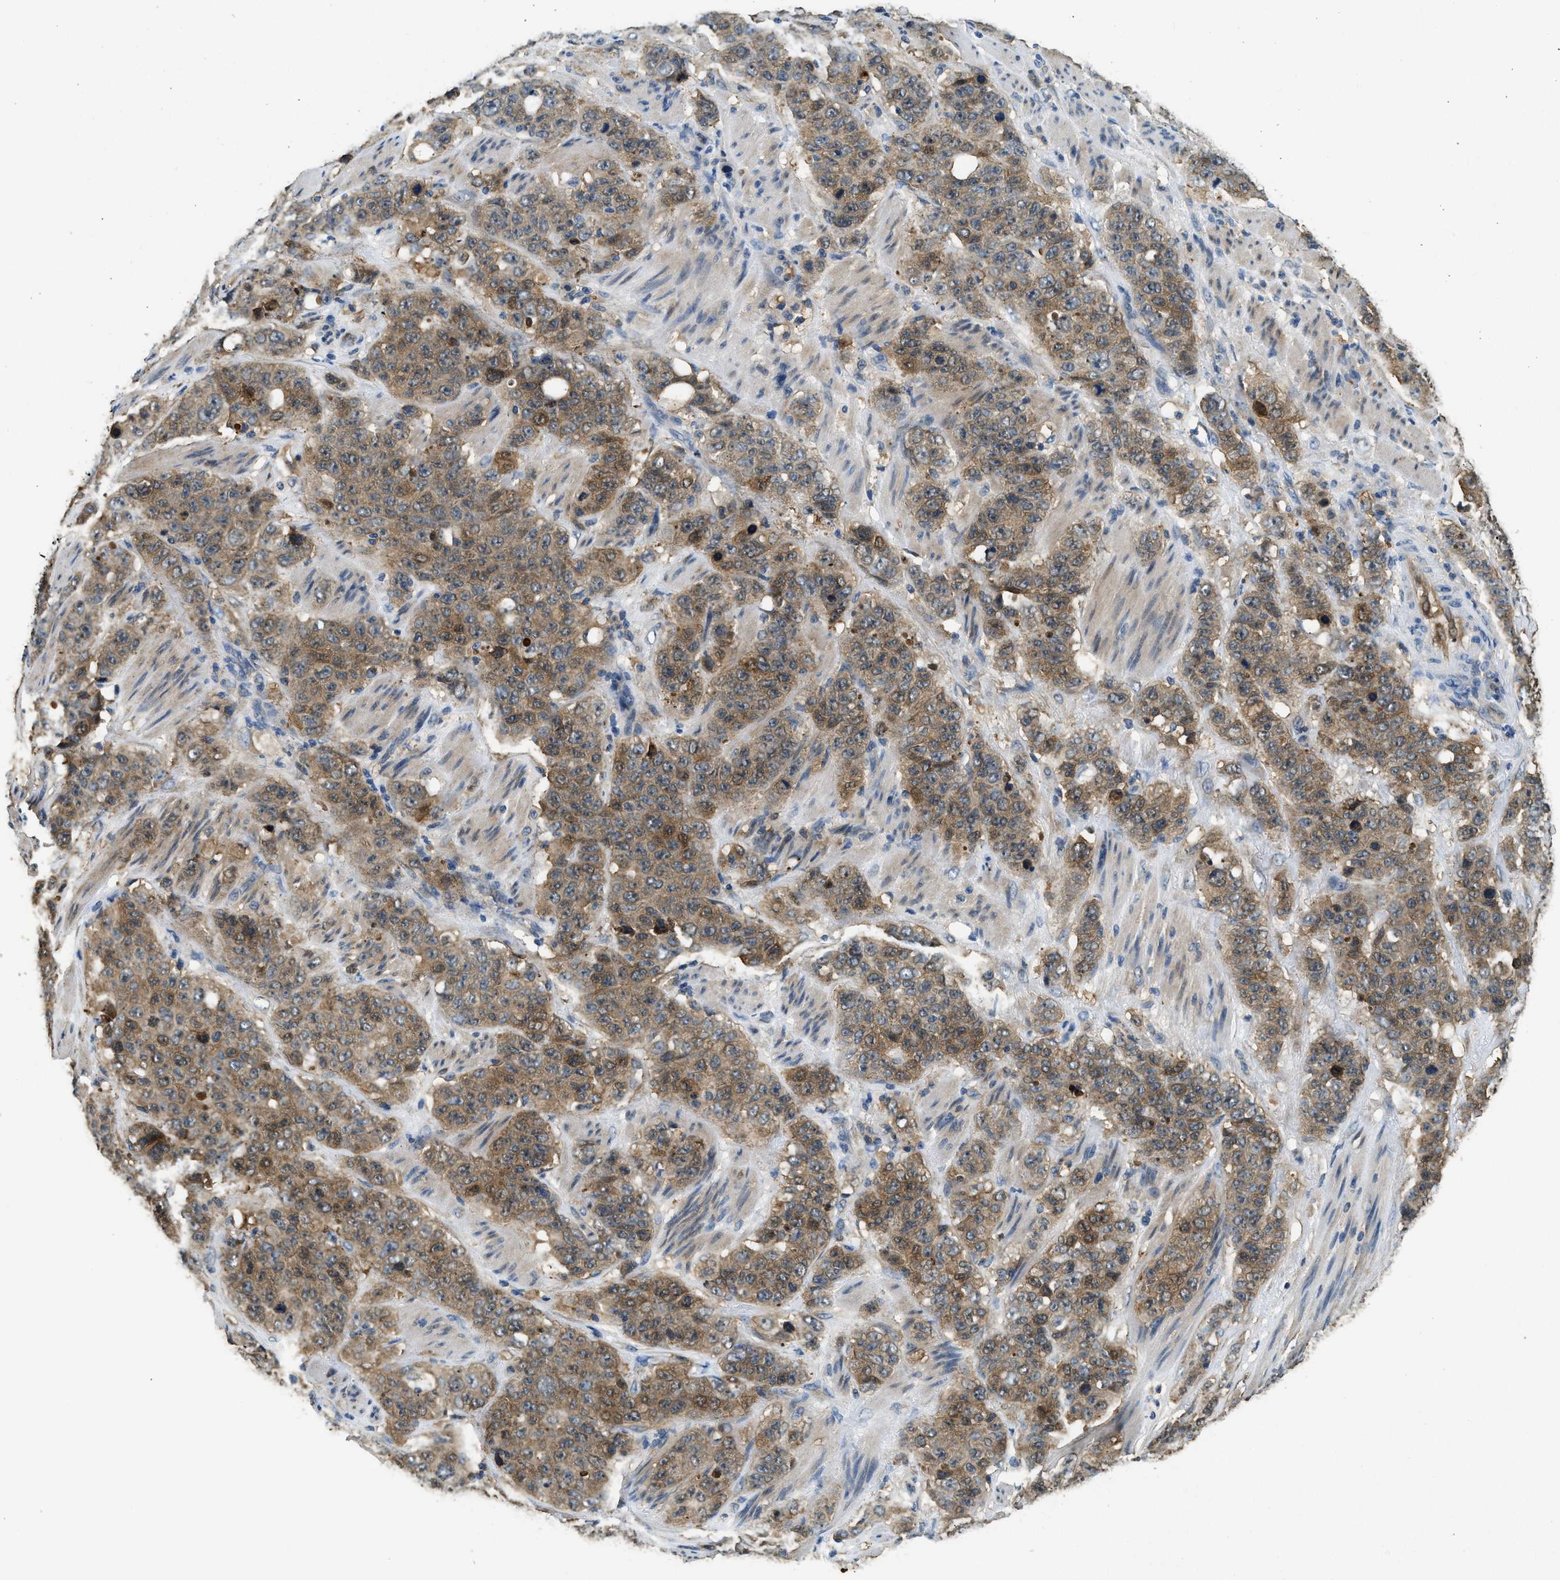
{"staining": {"intensity": "moderate", "quantity": ">75%", "location": "cytoplasmic/membranous"}, "tissue": "stomach cancer", "cell_type": "Tumor cells", "image_type": "cancer", "snomed": [{"axis": "morphology", "description": "Adenocarcinoma, NOS"}, {"axis": "topography", "description": "Stomach"}], "caption": "There is medium levels of moderate cytoplasmic/membranous expression in tumor cells of adenocarcinoma (stomach), as demonstrated by immunohistochemical staining (brown color).", "gene": "ANXA3", "patient": {"sex": "male", "age": 48}}